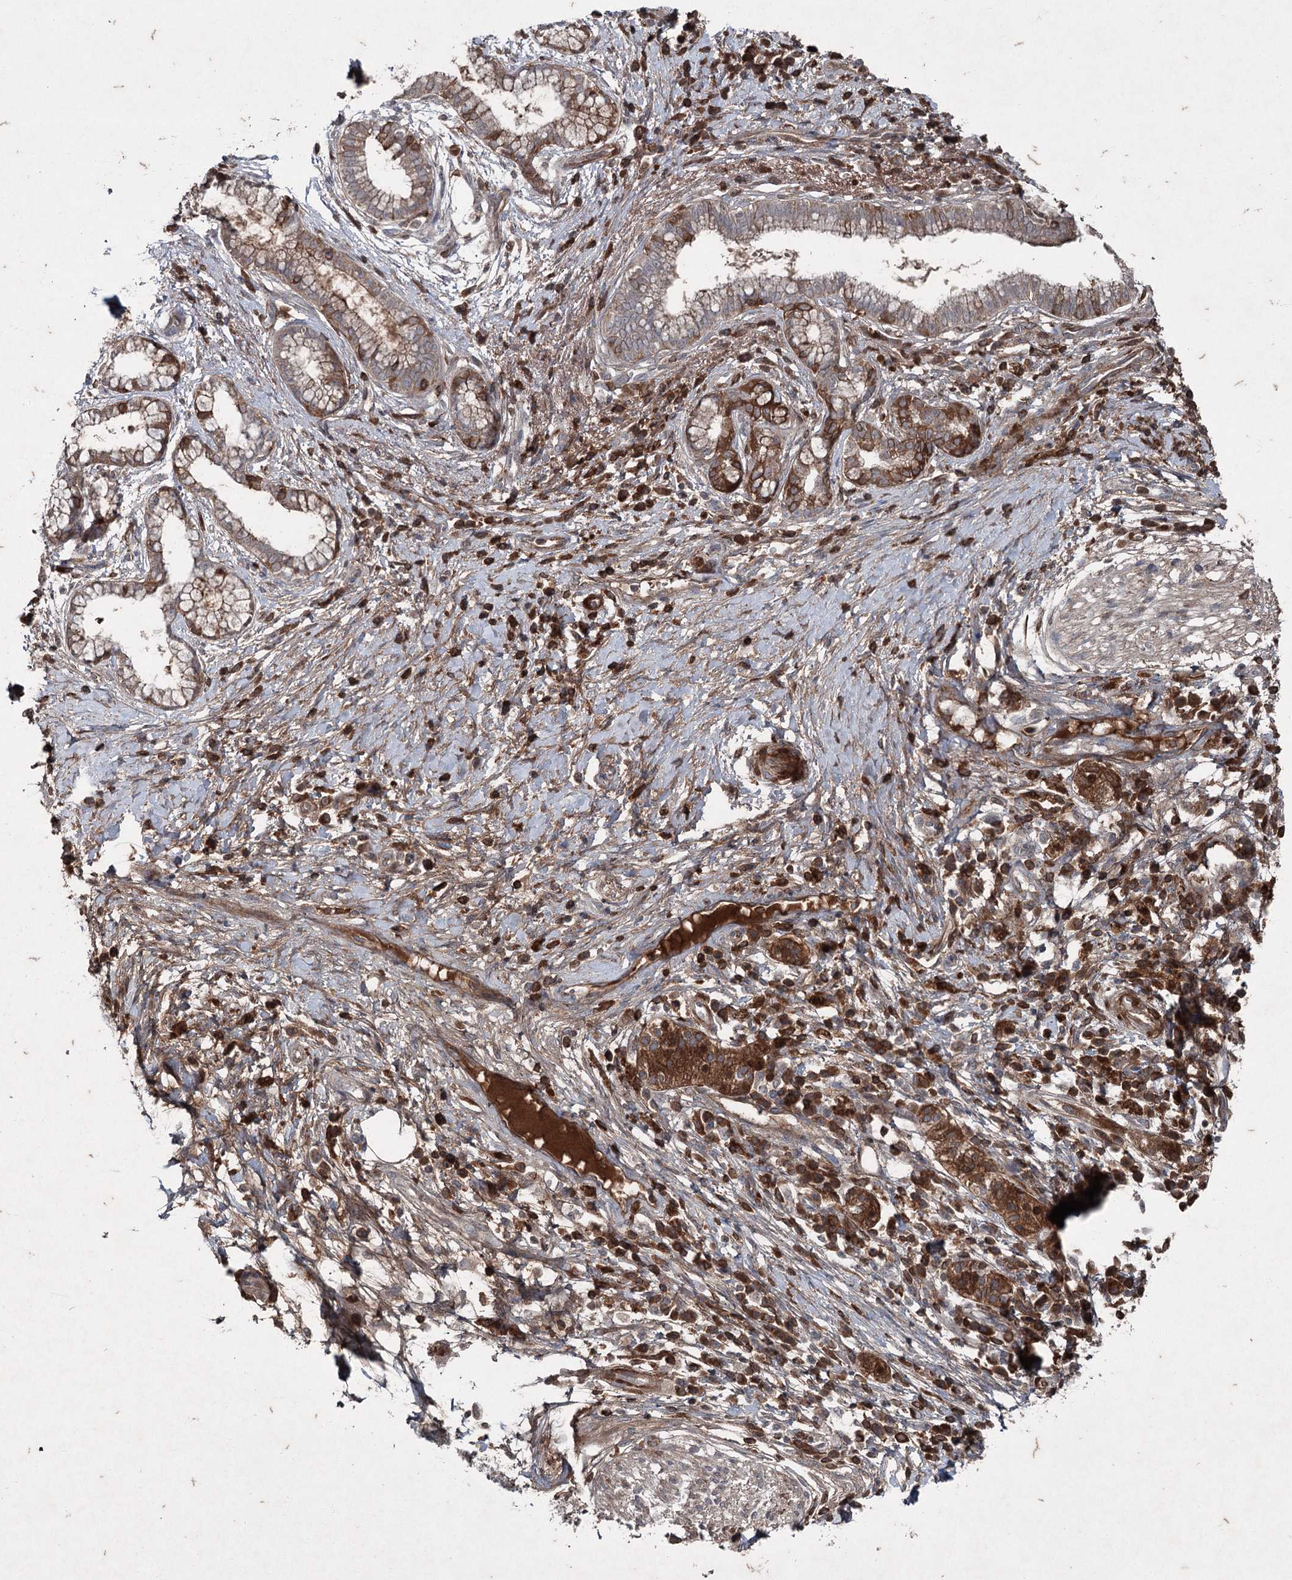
{"staining": {"intensity": "moderate", "quantity": "25%-75%", "location": "cytoplasmic/membranous"}, "tissue": "pancreatic cancer", "cell_type": "Tumor cells", "image_type": "cancer", "snomed": [{"axis": "morphology", "description": "Adenocarcinoma, NOS"}, {"axis": "topography", "description": "Pancreas"}], "caption": "Moderate cytoplasmic/membranous positivity is appreciated in approximately 25%-75% of tumor cells in pancreatic cancer.", "gene": "PGLYRP2", "patient": {"sex": "male", "age": 68}}